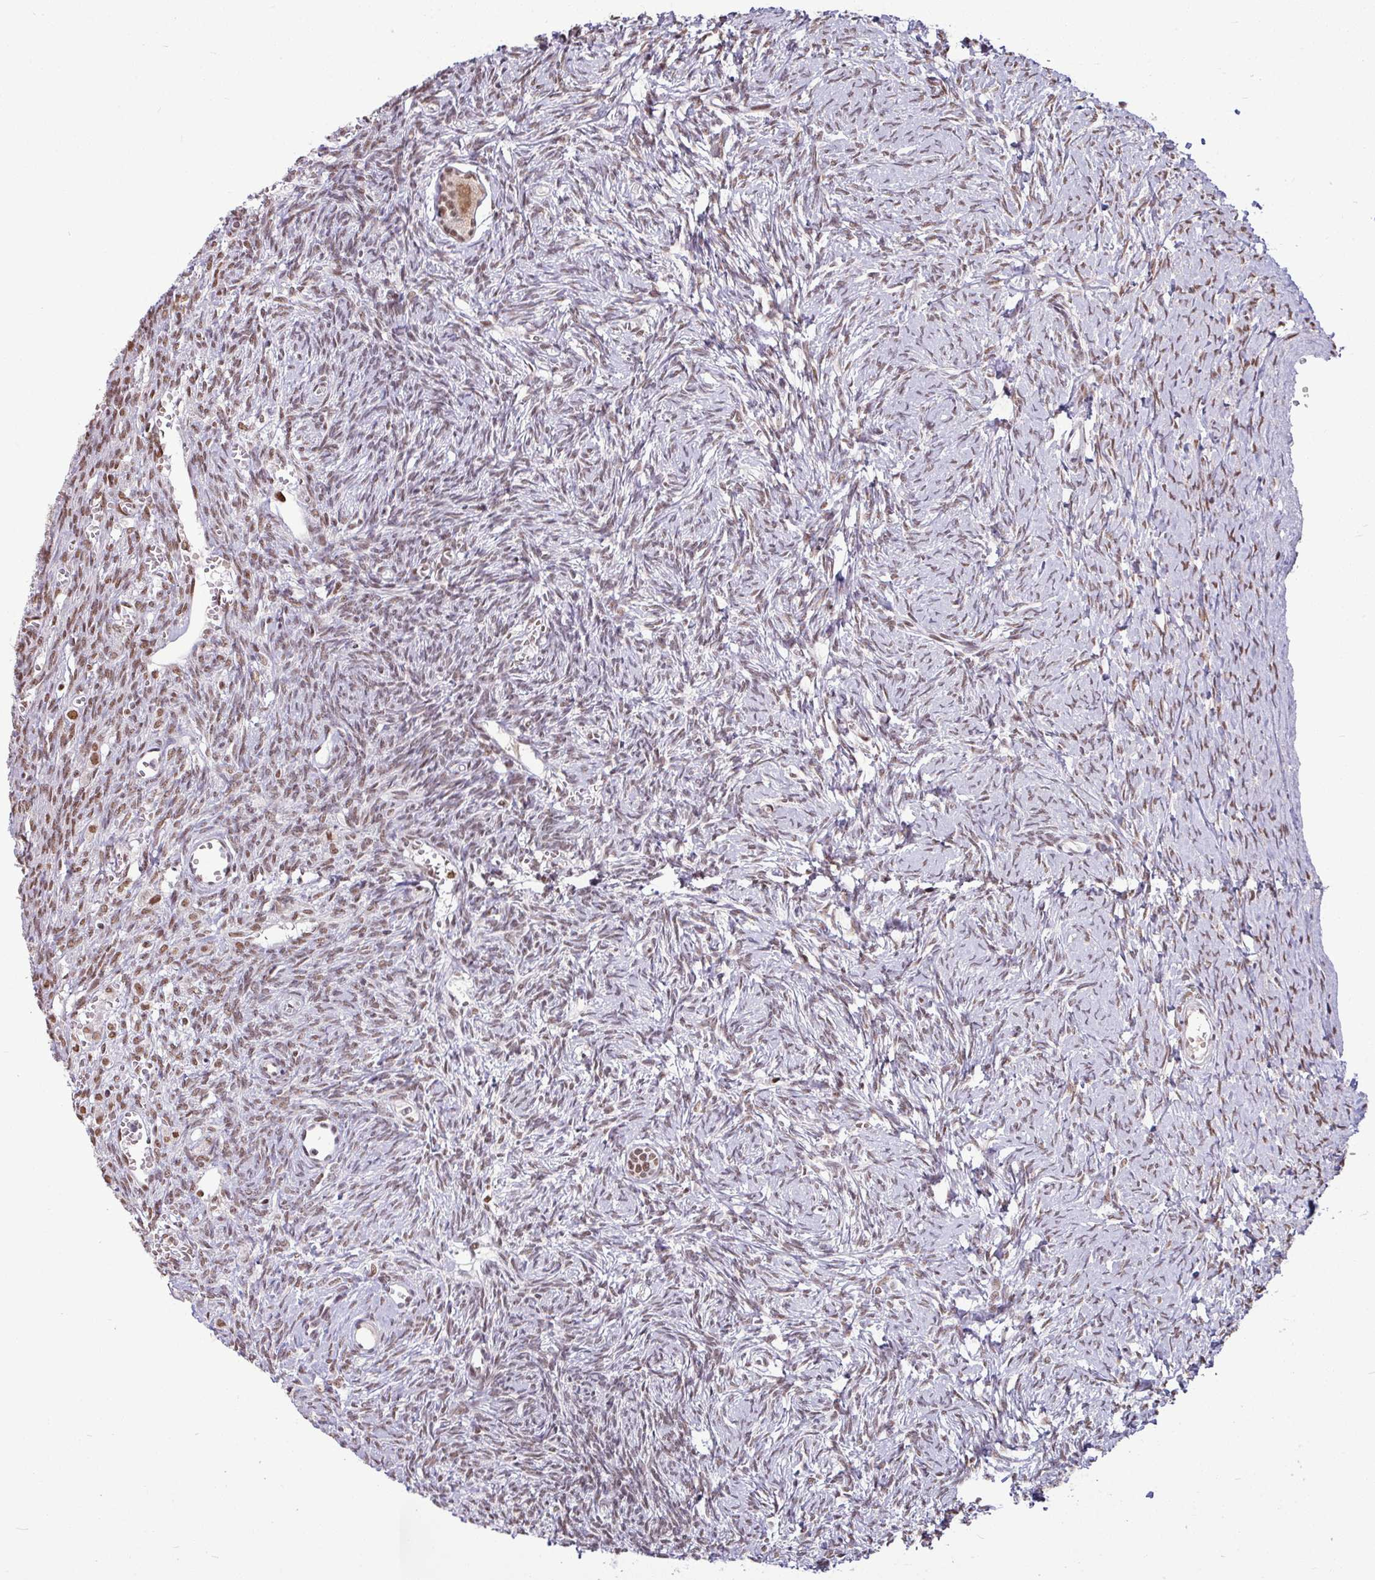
{"staining": {"intensity": "moderate", "quantity": ">75%", "location": "nuclear"}, "tissue": "ovary", "cell_type": "Follicle cells", "image_type": "normal", "snomed": [{"axis": "morphology", "description": "Normal tissue, NOS"}, {"axis": "topography", "description": "Ovary"}], "caption": "High-power microscopy captured an immunohistochemistry (IHC) photomicrograph of benign ovary, revealing moderate nuclear staining in about >75% of follicle cells.", "gene": "TDG", "patient": {"sex": "female", "age": 39}}